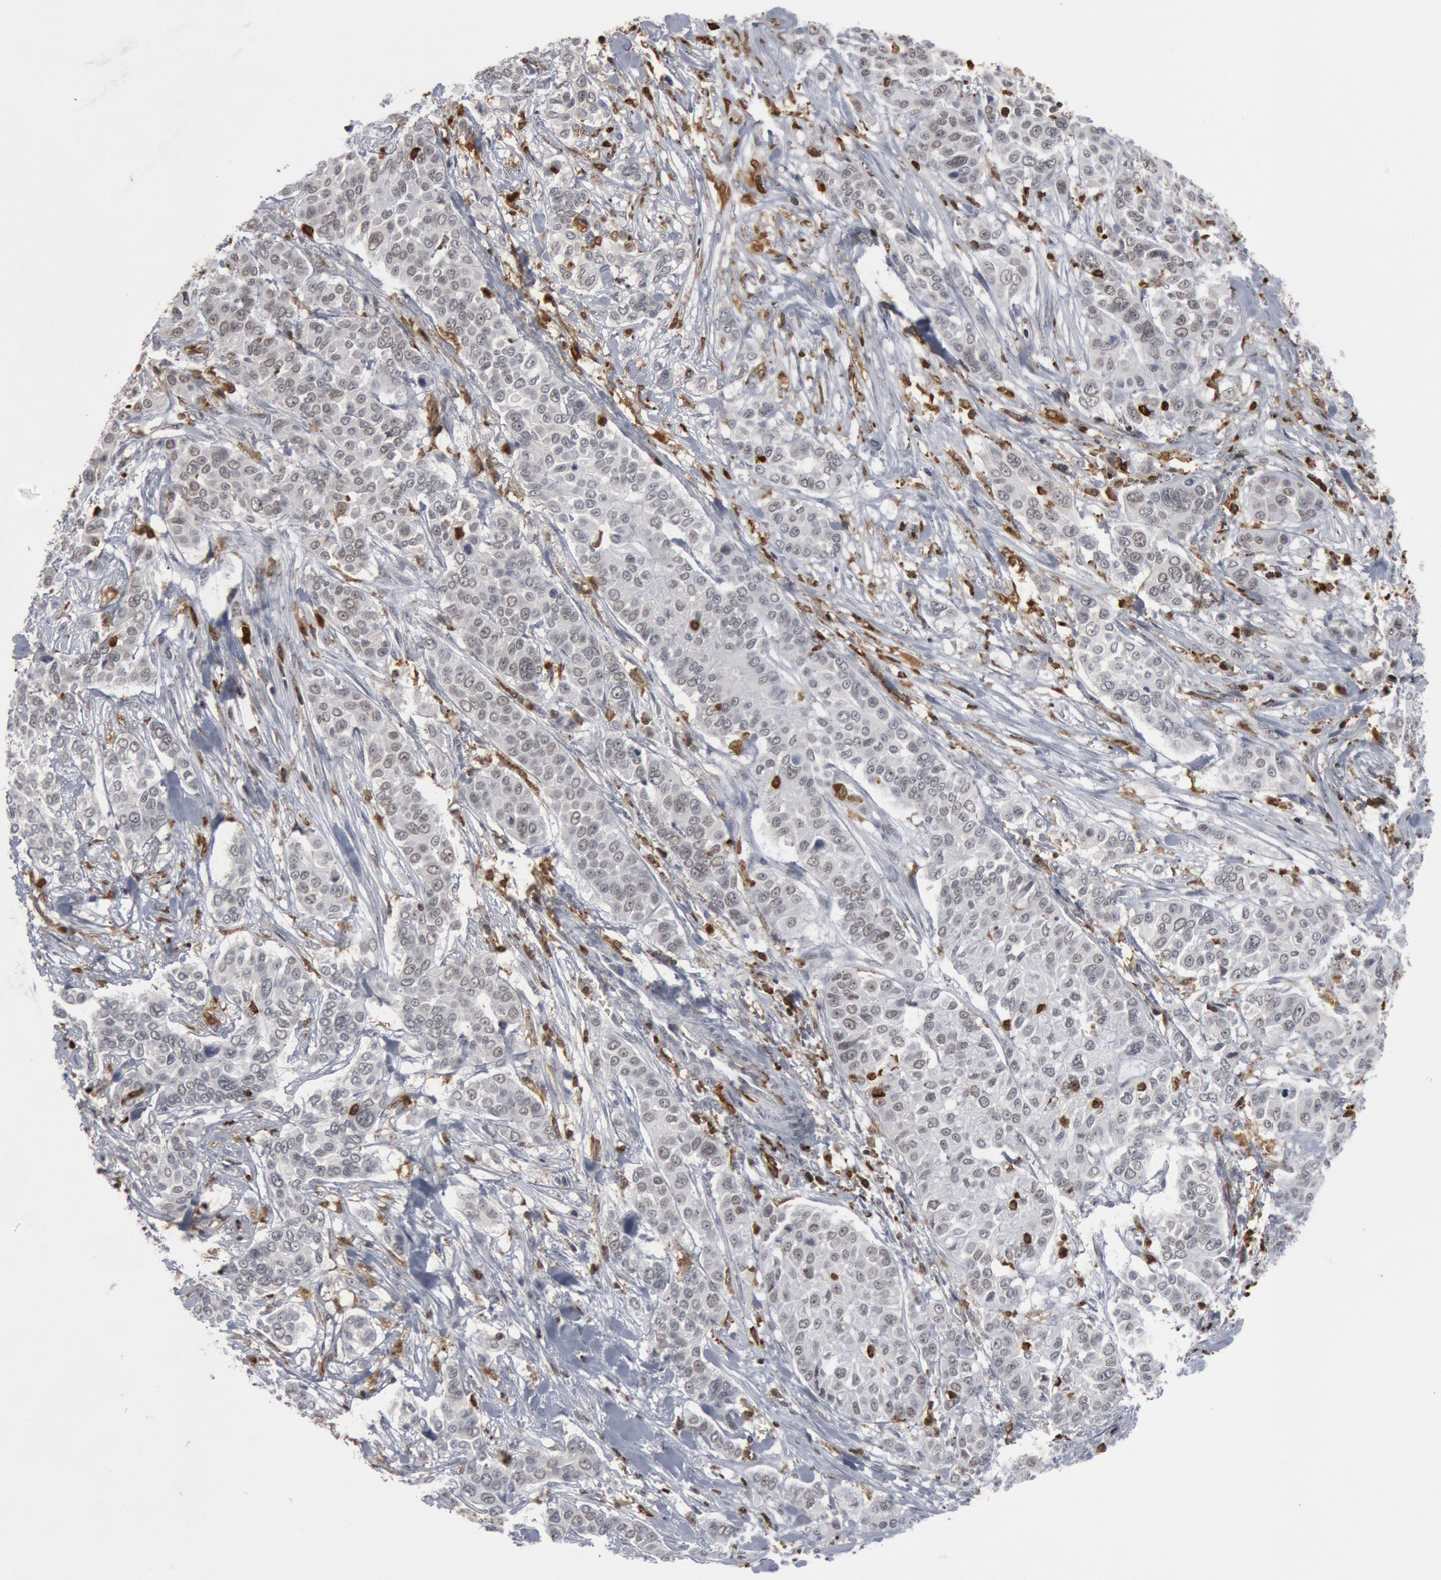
{"staining": {"intensity": "negative", "quantity": "none", "location": "none"}, "tissue": "pancreatic cancer", "cell_type": "Tumor cells", "image_type": "cancer", "snomed": [{"axis": "morphology", "description": "Adenocarcinoma, NOS"}, {"axis": "topography", "description": "Pancreas"}], "caption": "Tumor cells are negative for brown protein staining in pancreatic adenocarcinoma. The staining is performed using DAB brown chromogen with nuclei counter-stained in using hematoxylin.", "gene": "PTPN6", "patient": {"sex": "female", "age": 52}}